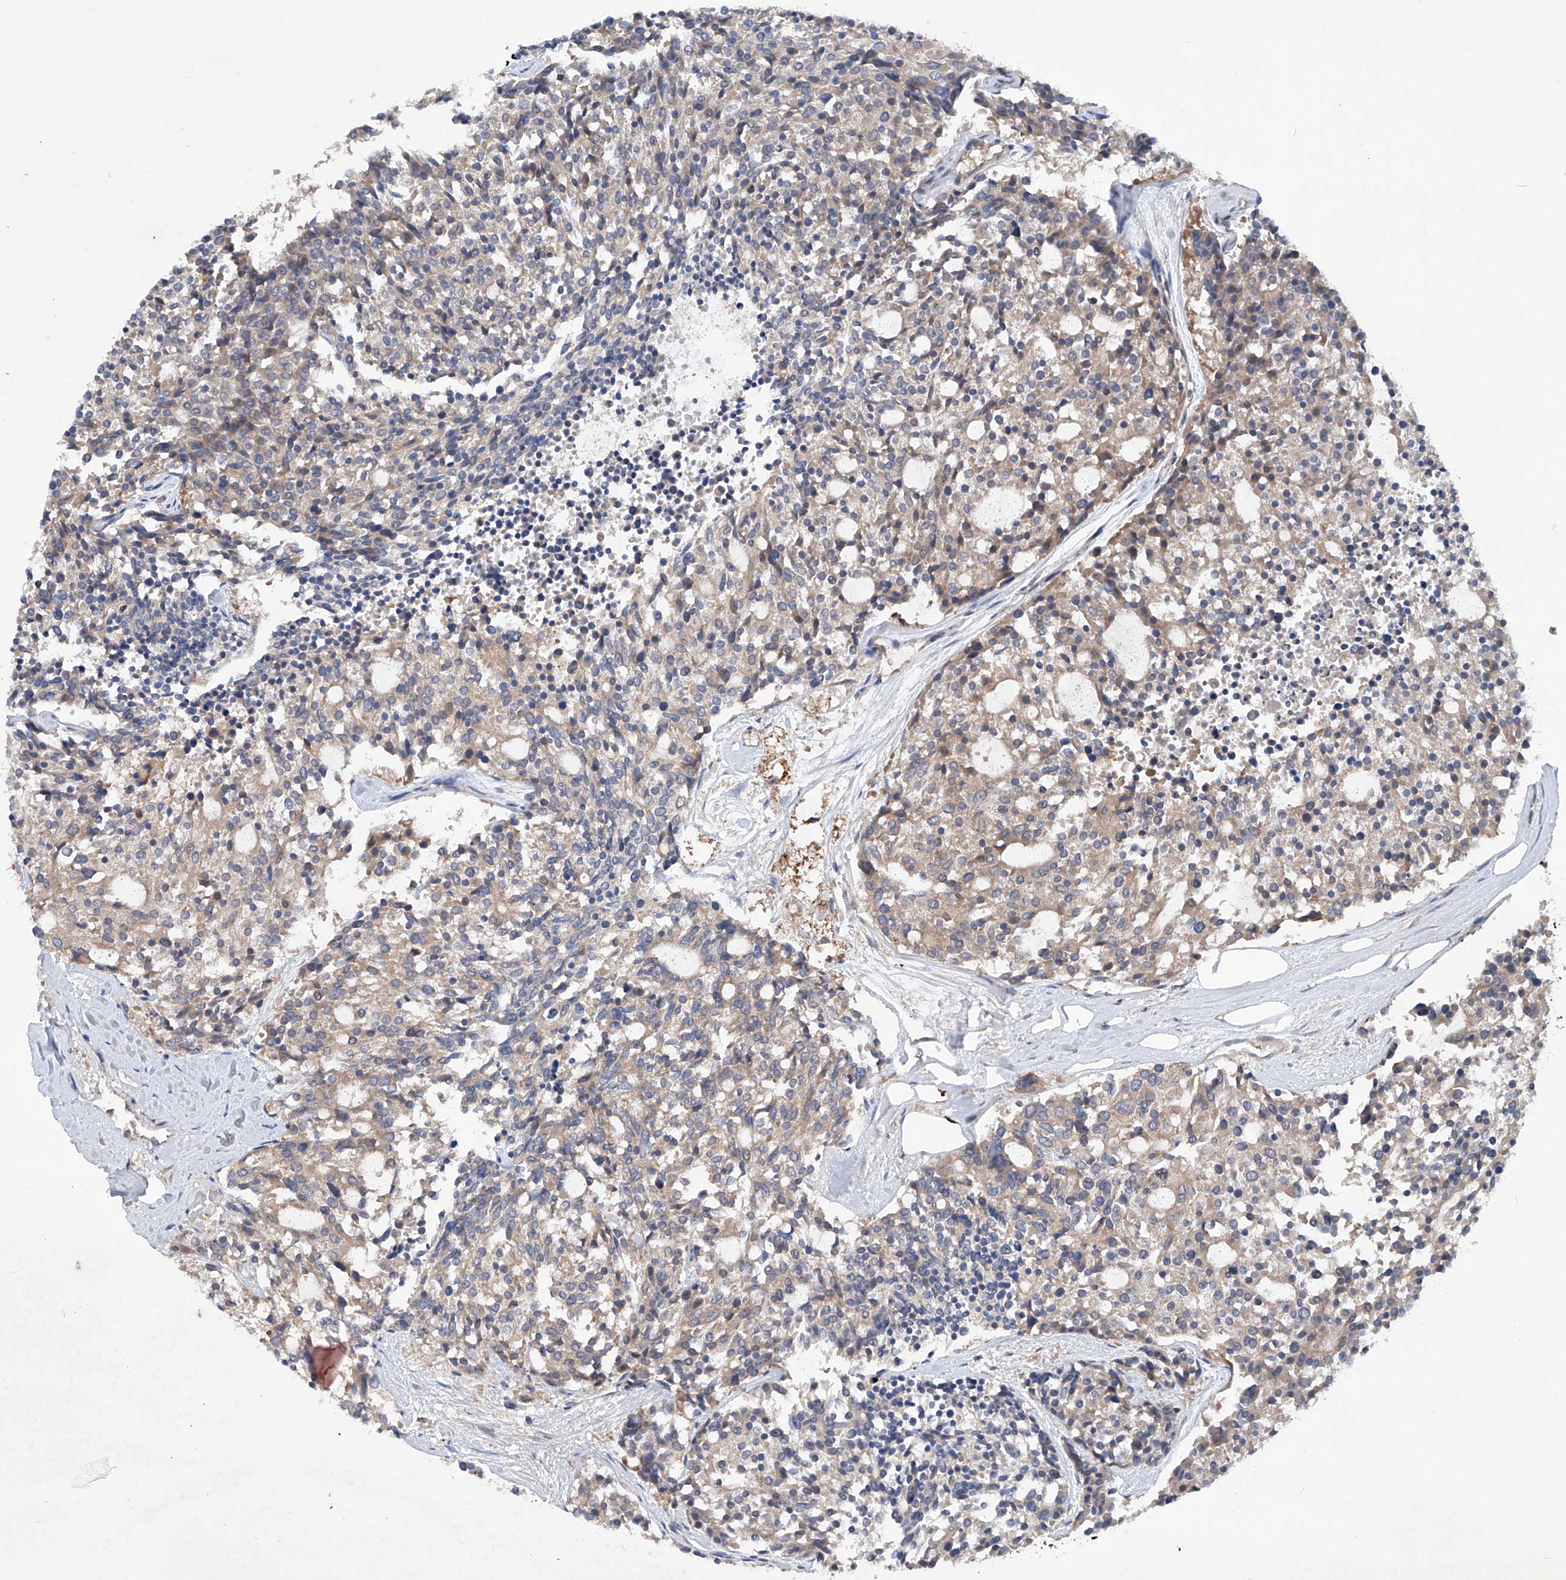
{"staining": {"intensity": "weak", "quantity": "25%-75%", "location": "cytoplasmic/membranous"}, "tissue": "carcinoid", "cell_type": "Tumor cells", "image_type": "cancer", "snomed": [{"axis": "morphology", "description": "Carcinoid, malignant, NOS"}, {"axis": "topography", "description": "Pancreas"}], "caption": "Human carcinoid (malignant) stained with a brown dye demonstrates weak cytoplasmic/membranous positive positivity in about 25%-75% of tumor cells.", "gene": "ASCC3", "patient": {"sex": "female", "age": 54}}